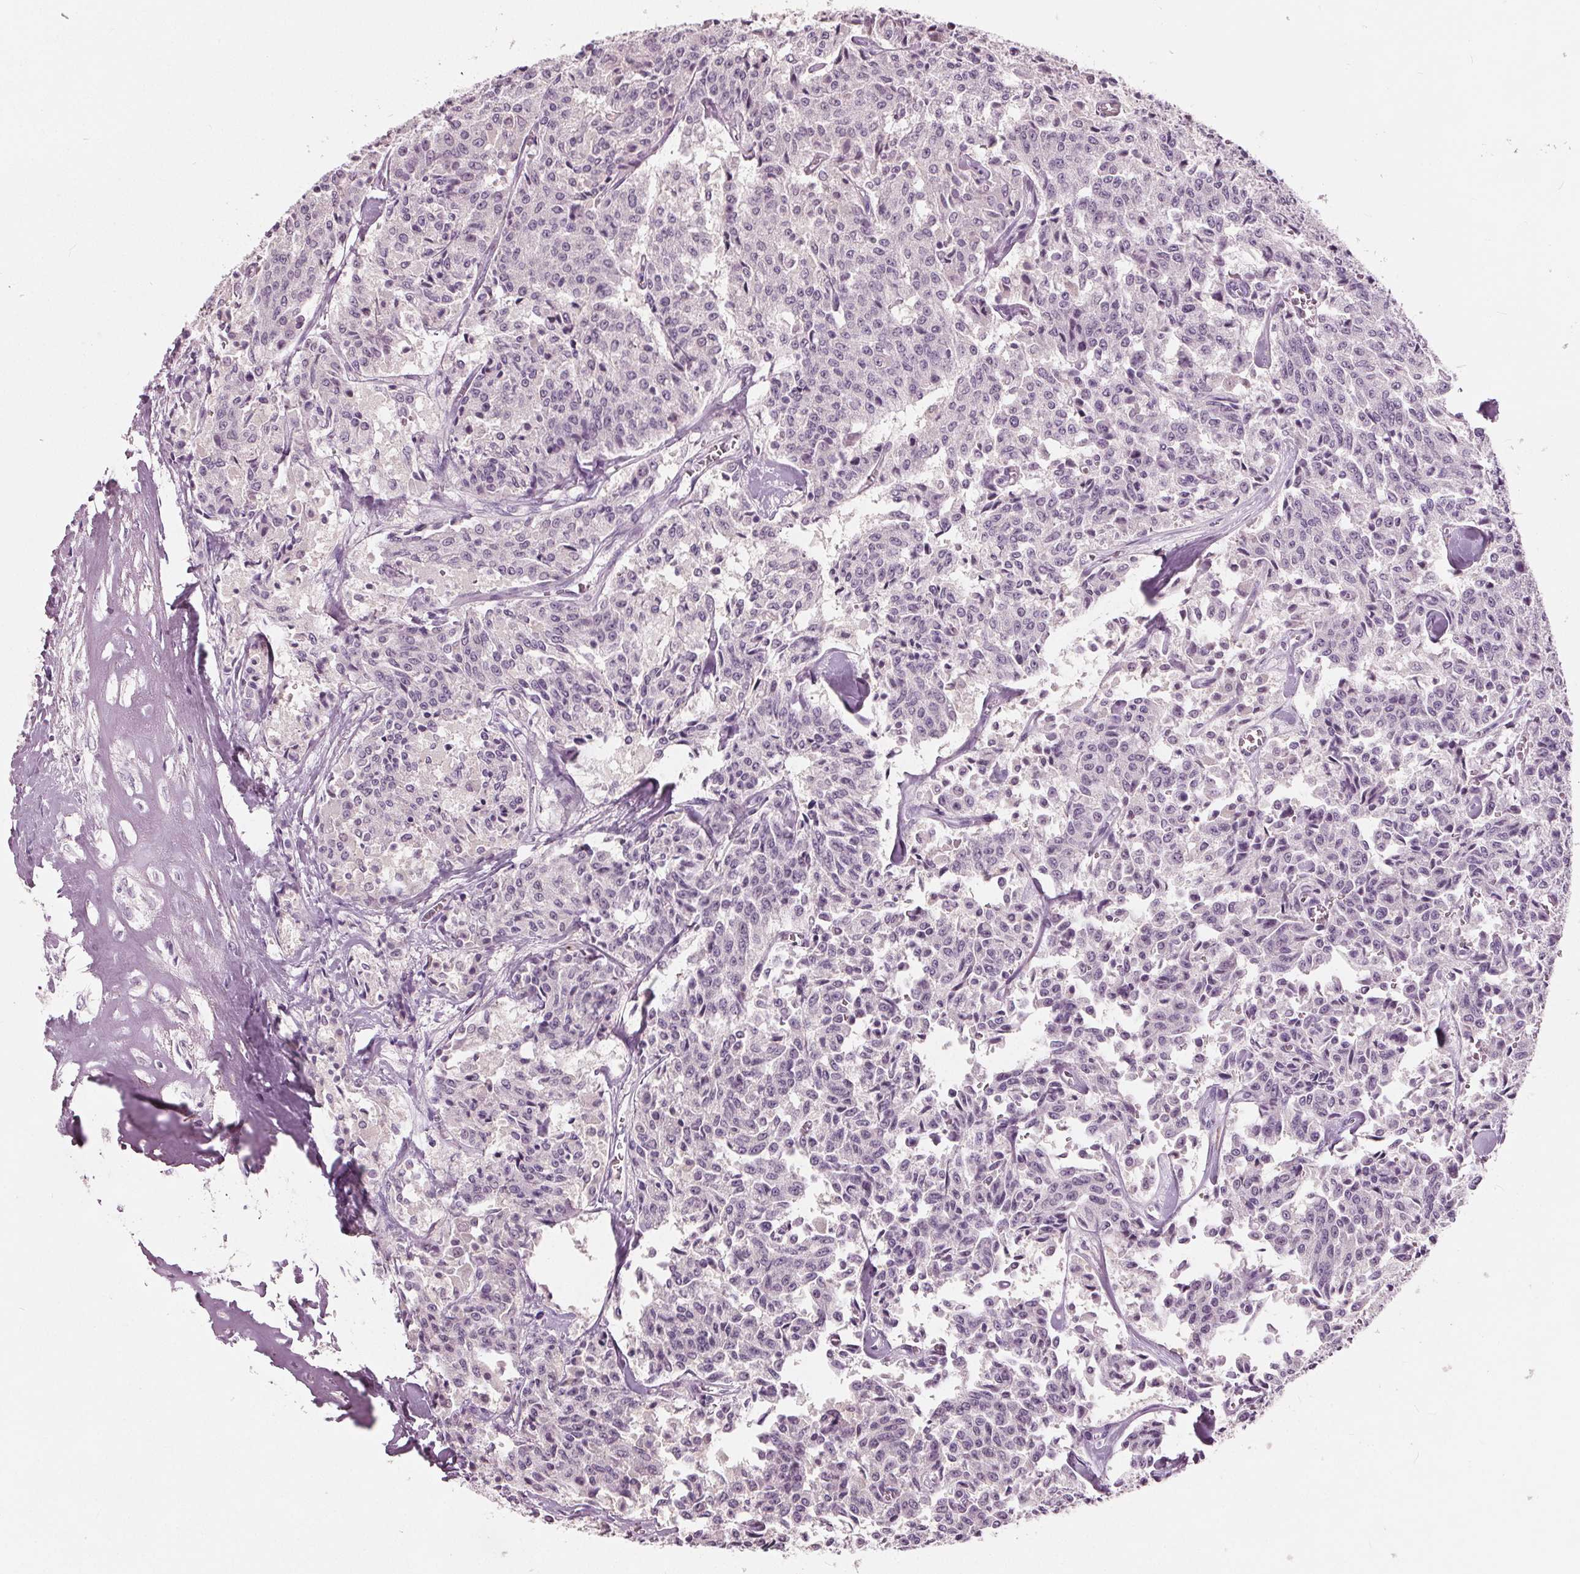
{"staining": {"intensity": "negative", "quantity": "none", "location": "none"}, "tissue": "carcinoid", "cell_type": "Tumor cells", "image_type": "cancer", "snomed": [{"axis": "morphology", "description": "Carcinoid, malignant, NOS"}, {"axis": "topography", "description": "Lung"}], "caption": "There is no significant staining in tumor cells of carcinoid (malignant).", "gene": "TKFC", "patient": {"sex": "male", "age": 71}}